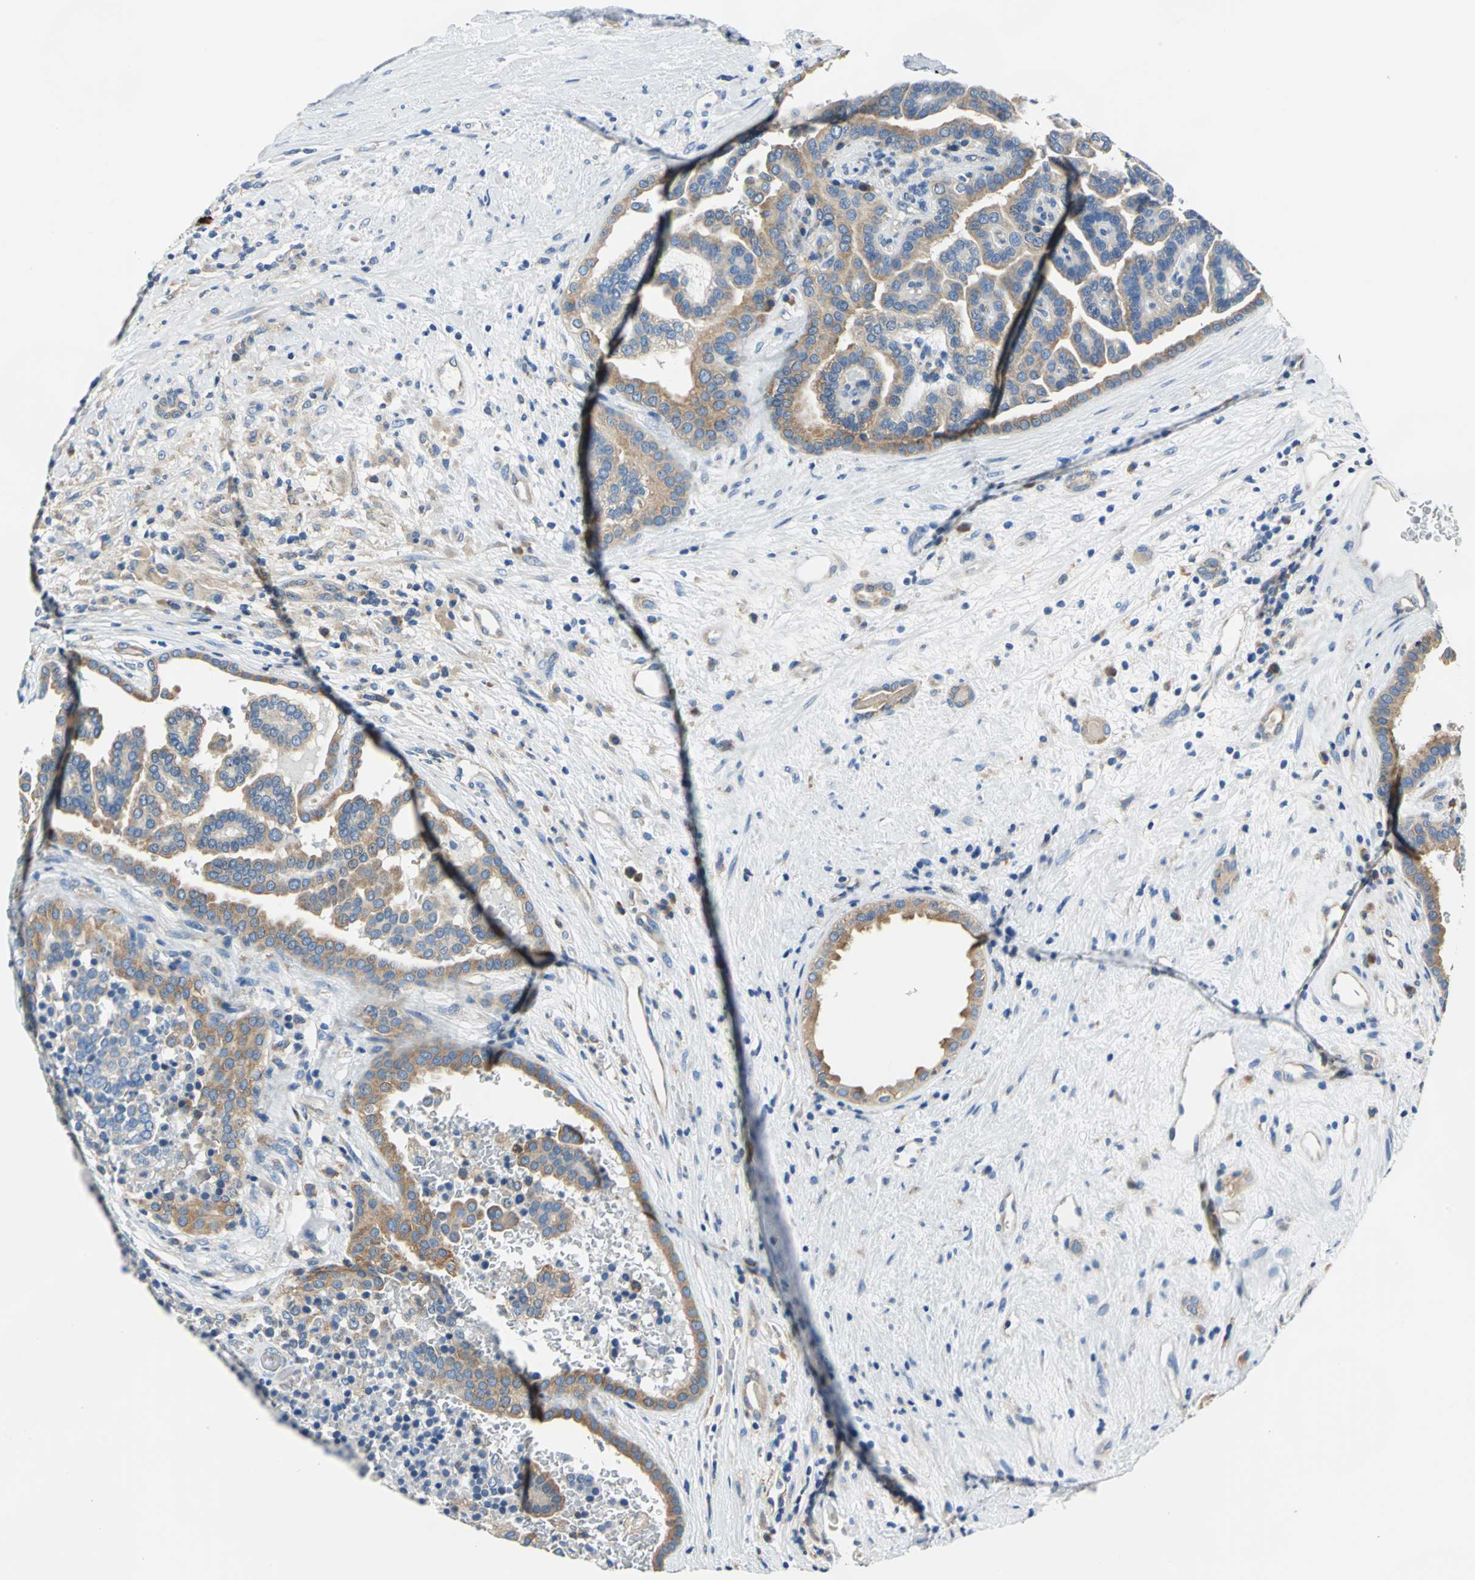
{"staining": {"intensity": "moderate", "quantity": ">75%", "location": "cytoplasmic/membranous"}, "tissue": "renal cancer", "cell_type": "Tumor cells", "image_type": "cancer", "snomed": [{"axis": "morphology", "description": "Adenocarcinoma, NOS"}, {"axis": "topography", "description": "Kidney"}], "caption": "IHC of human renal cancer (adenocarcinoma) demonstrates medium levels of moderate cytoplasmic/membranous expression in approximately >75% of tumor cells.", "gene": "TRIM25", "patient": {"sex": "male", "age": 61}}